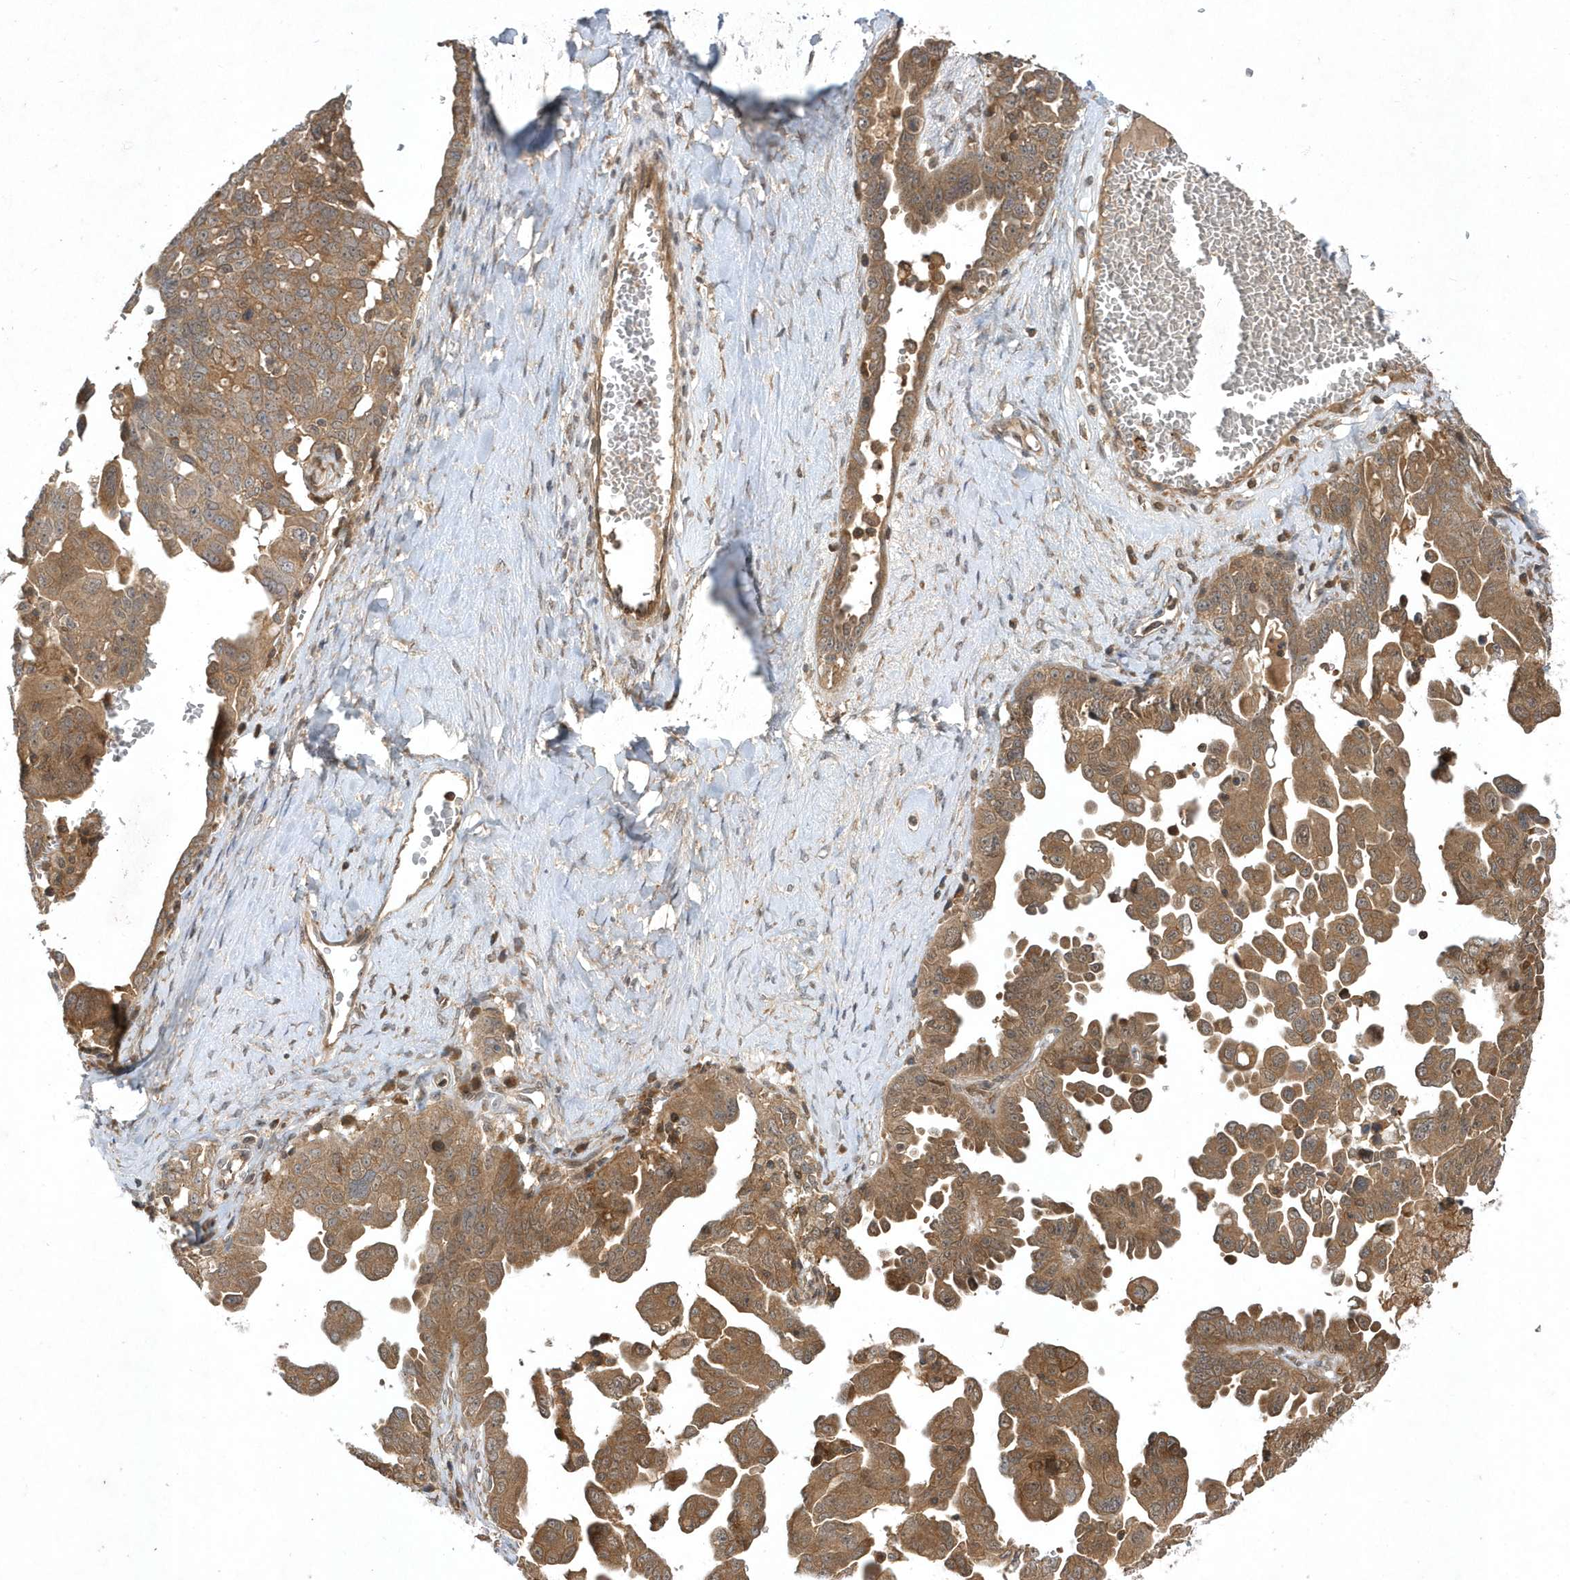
{"staining": {"intensity": "moderate", "quantity": ">75%", "location": "cytoplasmic/membranous"}, "tissue": "ovarian cancer", "cell_type": "Tumor cells", "image_type": "cancer", "snomed": [{"axis": "morphology", "description": "Carcinoma, endometroid"}, {"axis": "topography", "description": "Ovary"}], "caption": "The photomicrograph displays immunohistochemical staining of ovarian endometroid carcinoma. There is moderate cytoplasmic/membranous positivity is seen in about >75% of tumor cells.", "gene": "GFM2", "patient": {"sex": "female", "age": 62}}